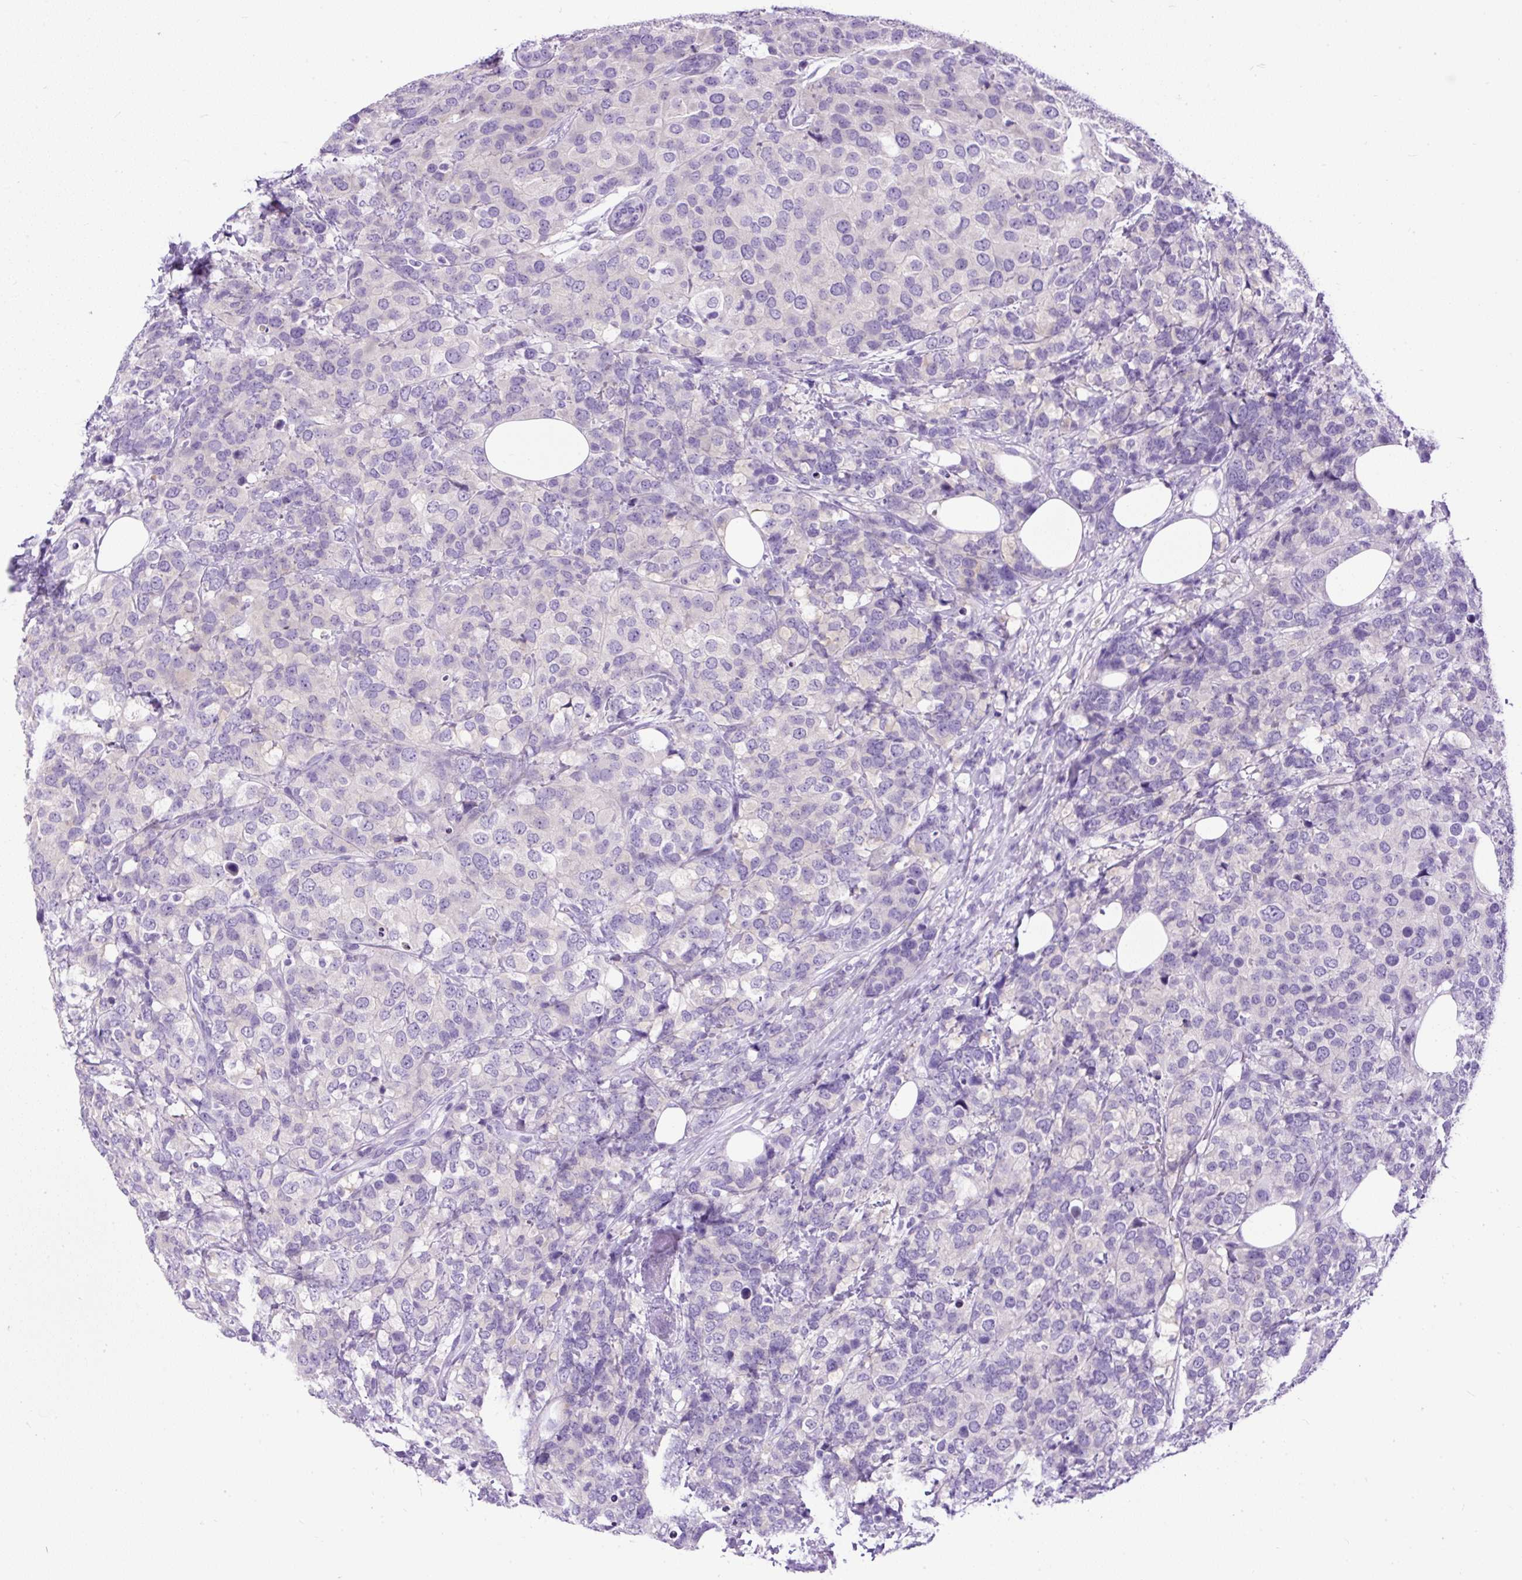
{"staining": {"intensity": "negative", "quantity": "none", "location": "none"}, "tissue": "breast cancer", "cell_type": "Tumor cells", "image_type": "cancer", "snomed": [{"axis": "morphology", "description": "Lobular carcinoma"}, {"axis": "topography", "description": "Breast"}], "caption": "The immunohistochemistry (IHC) micrograph has no significant staining in tumor cells of lobular carcinoma (breast) tissue. (DAB (3,3'-diaminobenzidine) immunohistochemistry (IHC), high magnification).", "gene": "PDIA2", "patient": {"sex": "female", "age": 59}}